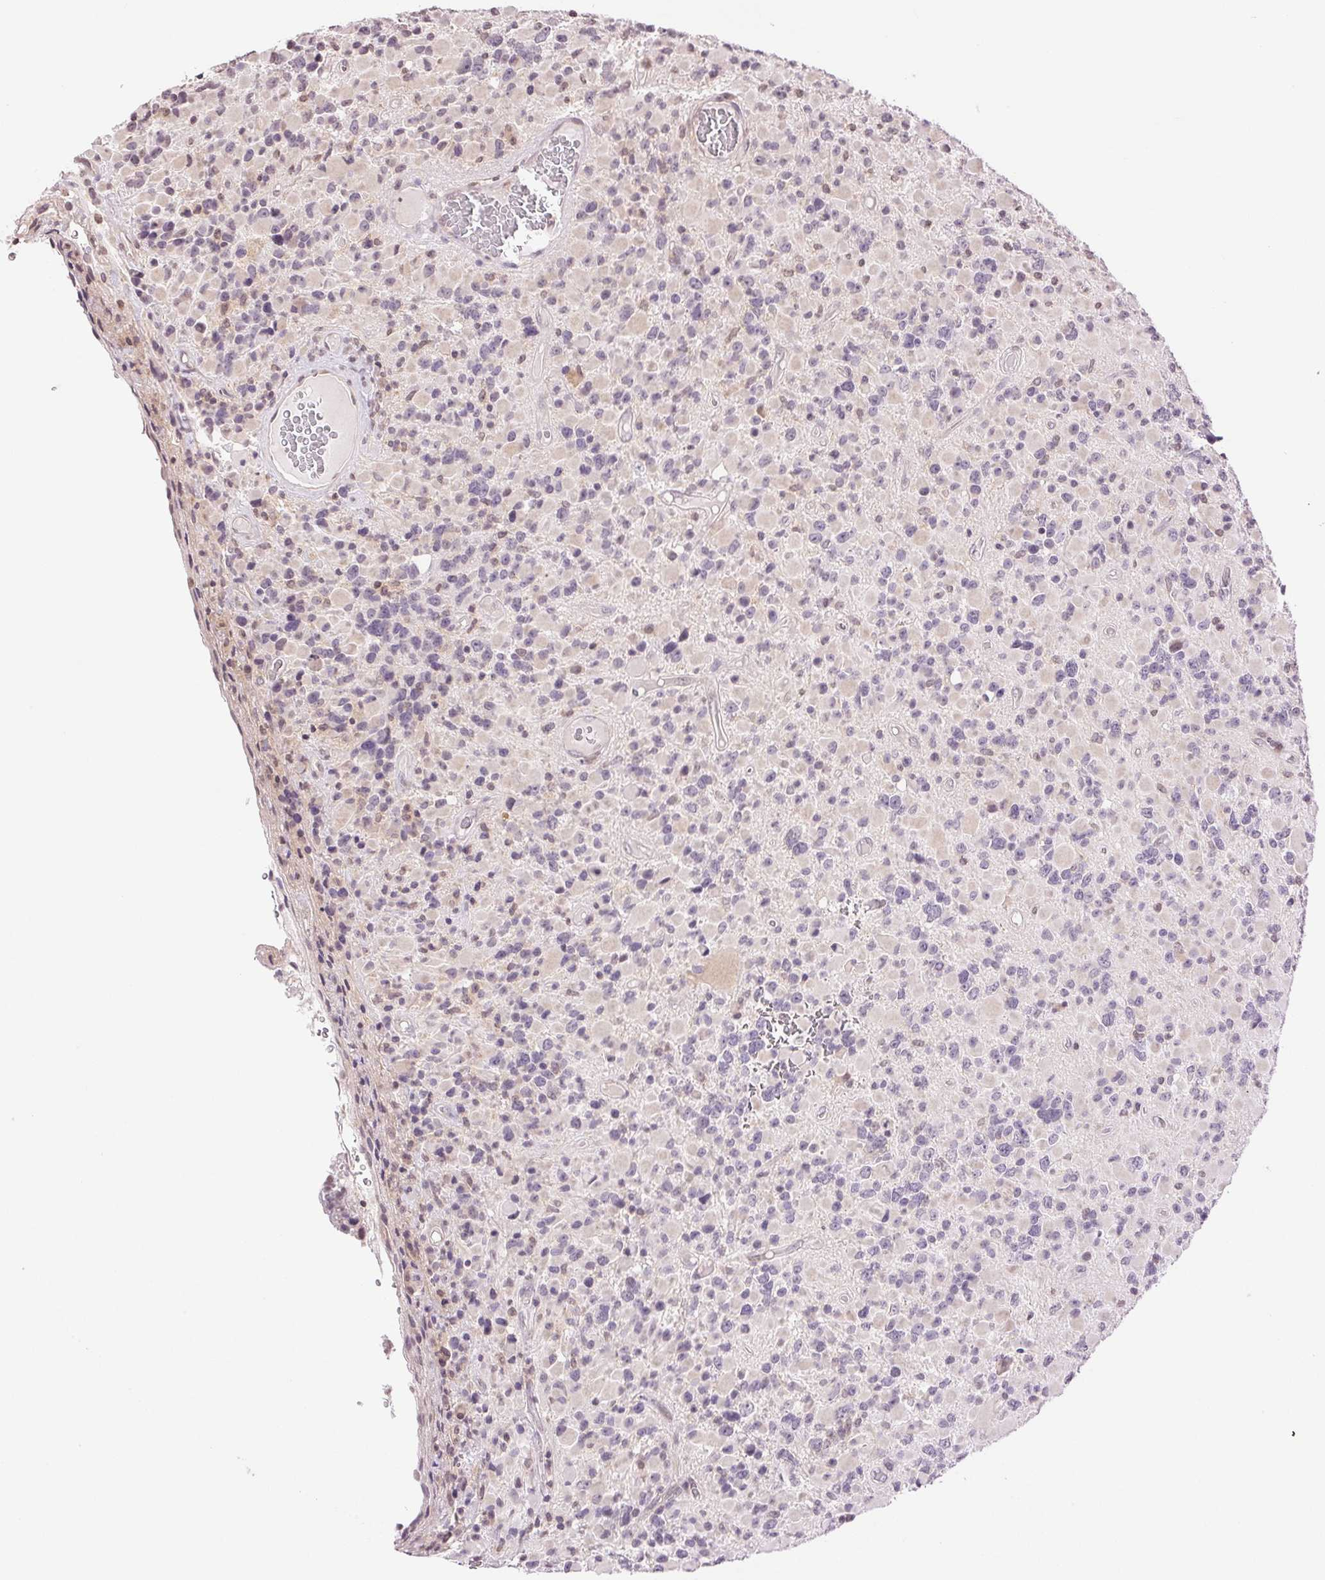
{"staining": {"intensity": "negative", "quantity": "none", "location": "none"}, "tissue": "glioma", "cell_type": "Tumor cells", "image_type": "cancer", "snomed": [{"axis": "morphology", "description": "Glioma, malignant, High grade"}, {"axis": "topography", "description": "Brain"}], "caption": "Tumor cells are negative for protein expression in human malignant high-grade glioma.", "gene": "TNNT3", "patient": {"sex": "female", "age": 40}}